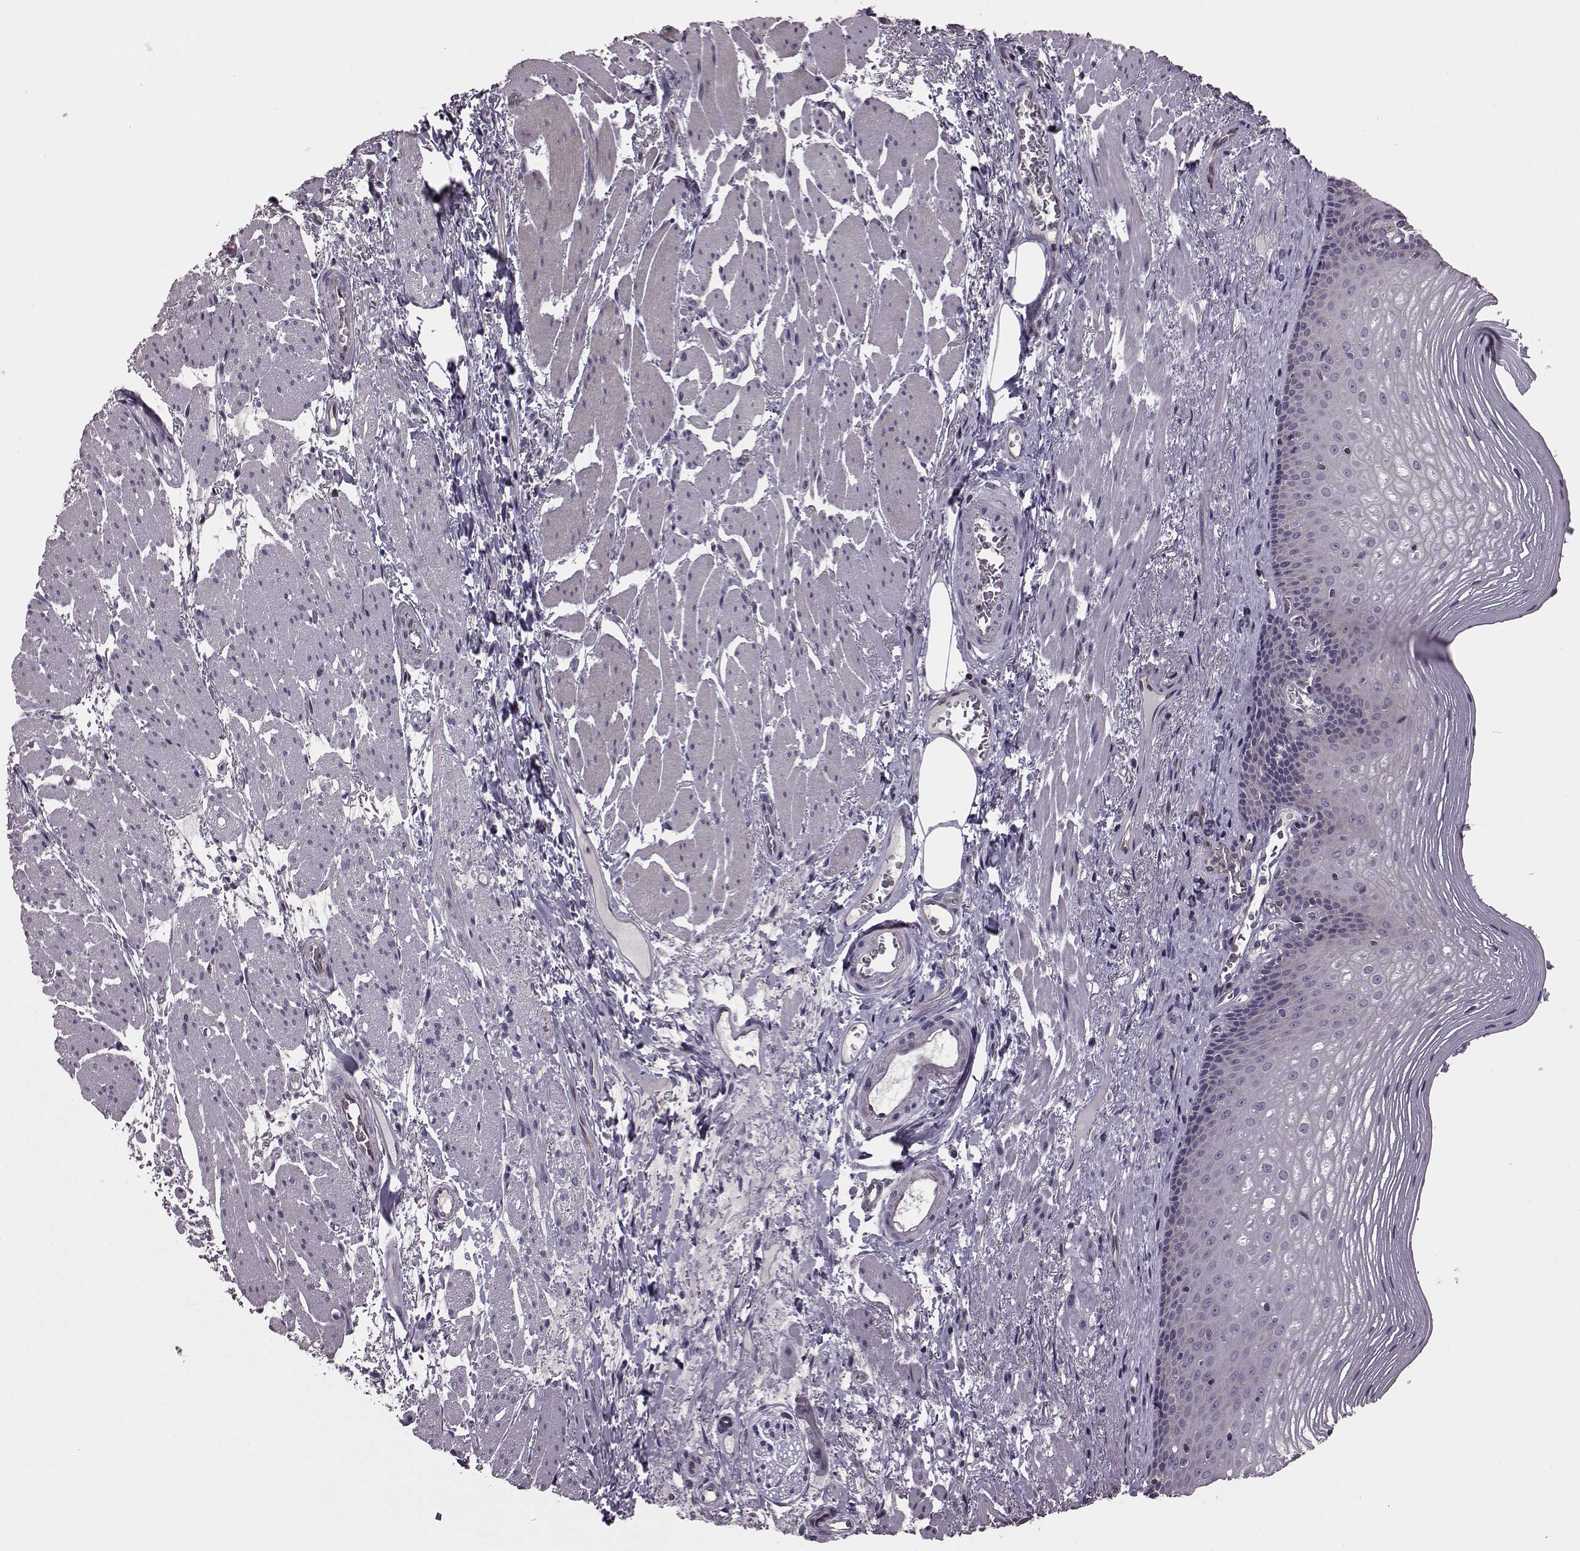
{"staining": {"intensity": "negative", "quantity": "none", "location": "none"}, "tissue": "esophagus", "cell_type": "Squamous epithelial cells", "image_type": "normal", "snomed": [{"axis": "morphology", "description": "Normal tissue, NOS"}, {"axis": "topography", "description": "Esophagus"}], "caption": "The photomicrograph demonstrates no staining of squamous epithelial cells in normal esophagus.", "gene": "CDC42SE1", "patient": {"sex": "male", "age": 76}}